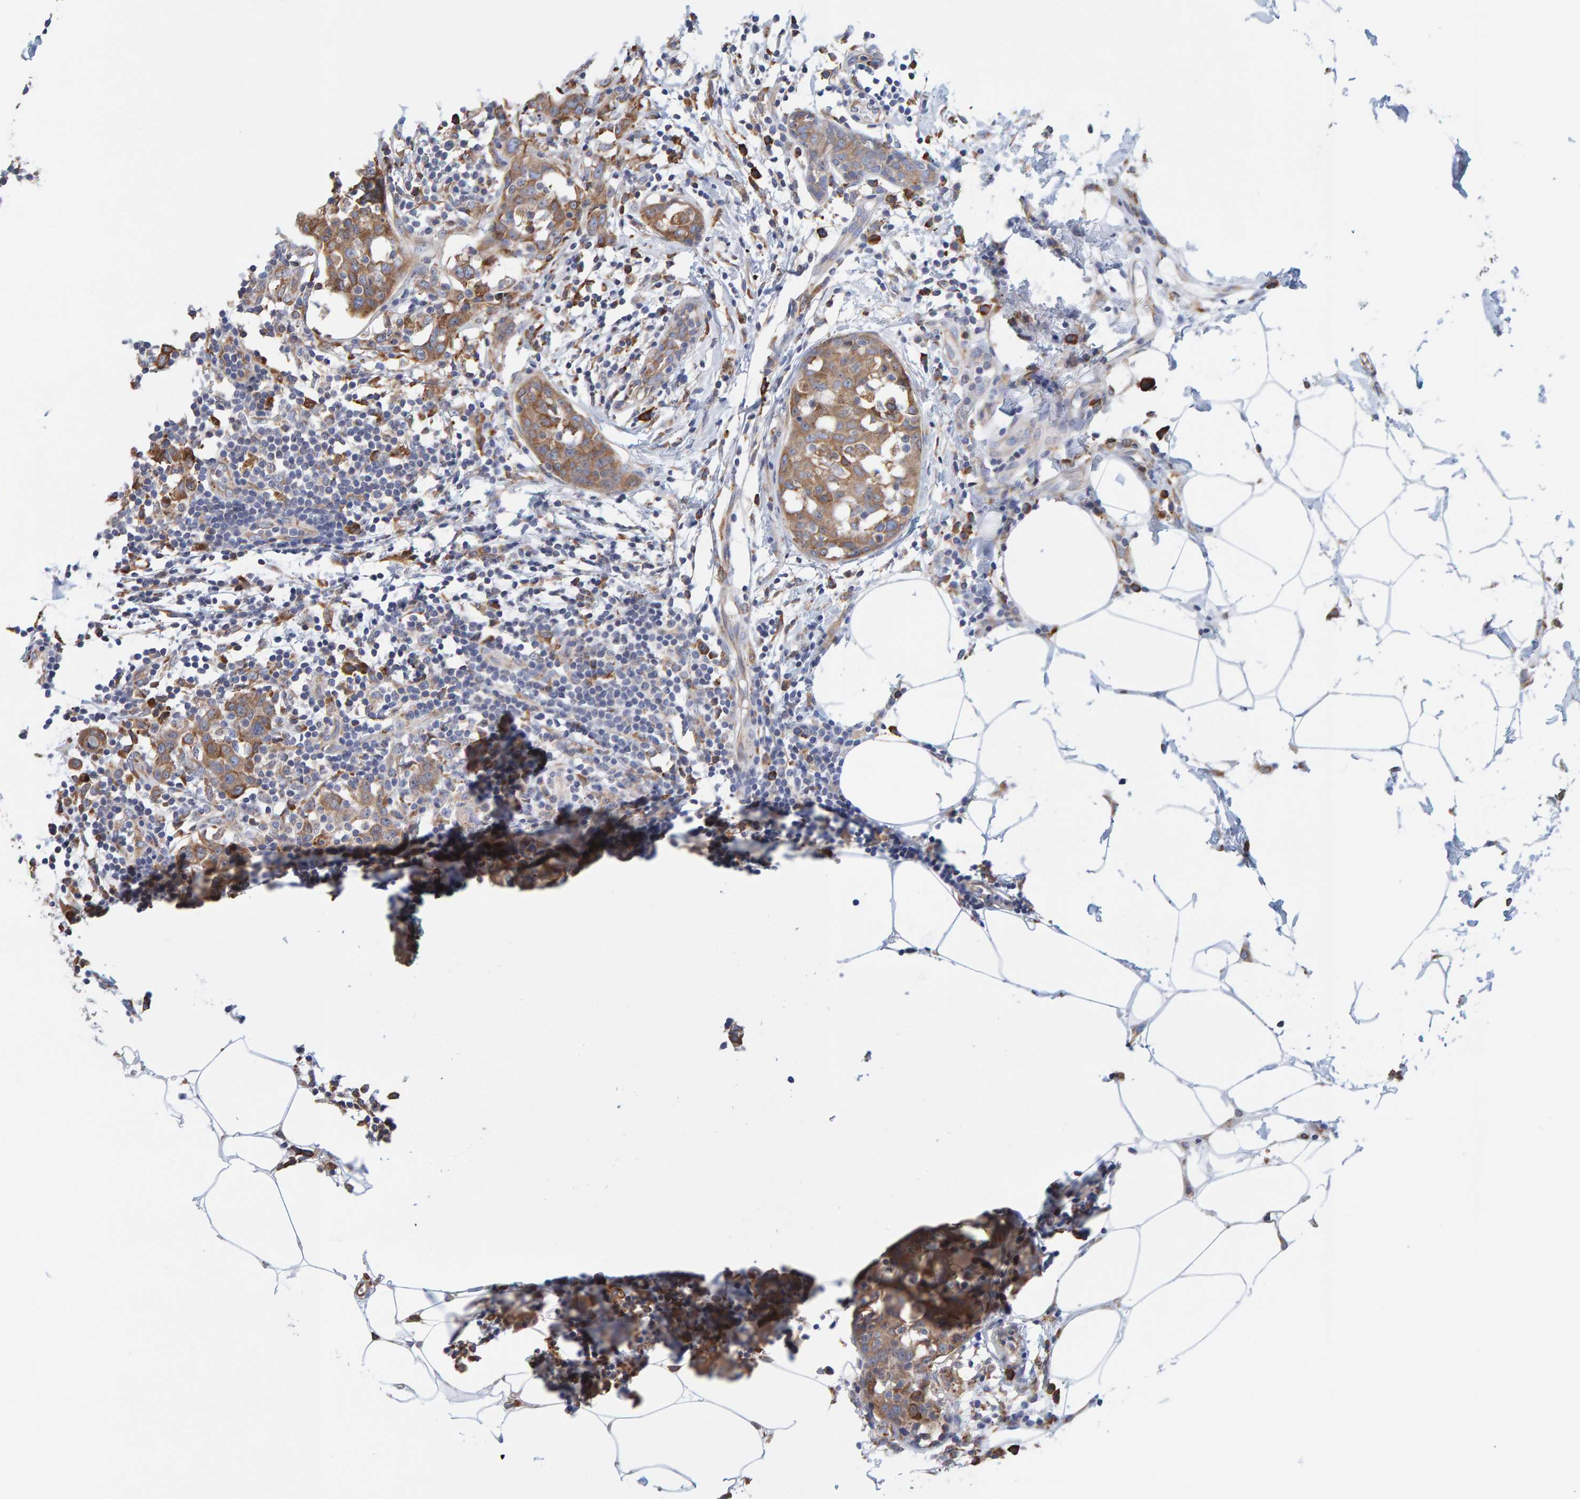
{"staining": {"intensity": "moderate", "quantity": ">75%", "location": "cytoplasmic/membranous"}, "tissue": "breast cancer", "cell_type": "Tumor cells", "image_type": "cancer", "snomed": [{"axis": "morphology", "description": "Normal tissue, NOS"}, {"axis": "morphology", "description": "Duct carcinoma"}, {"axis": "topography", "description": "Breast"}], "caption": "Immunohistochemical staining of human breast cancer shows medium levels of moderate cytoplasmic/membranous expression in about >75% of tumor cells. (IHC, brightfield microscopy, high magnification).", "gene": "SGPL1", "patient": {"sex": "female", "age": 37}}